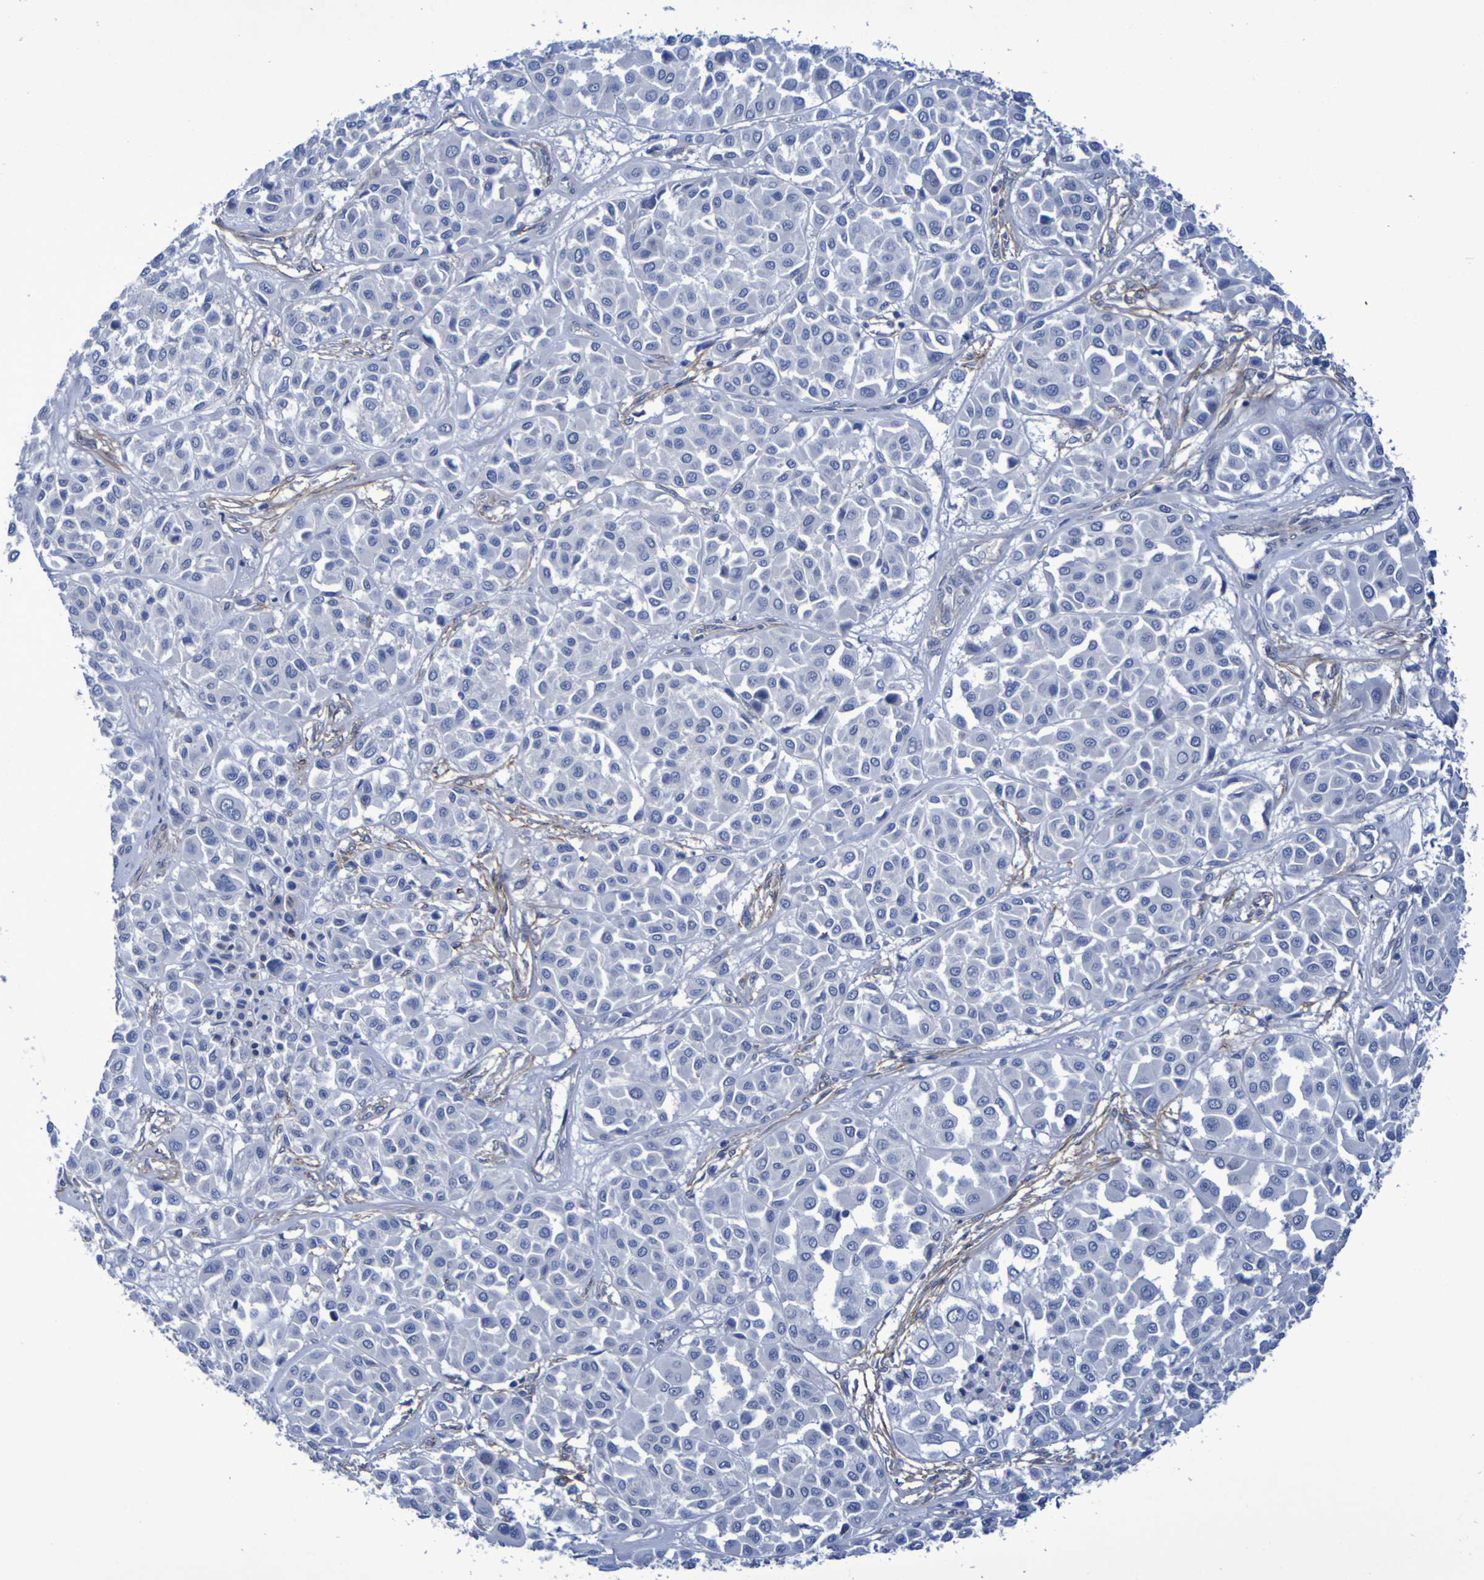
{"staining": {"intensity": "negative", "quantity": "none", "location": "none"}, "tissue": "melanoma", "cell_type": "Tumor cells", "image_type": "cancer", "snomed": [{"axis": "morphology", "description": "Malignant melanoma, Metastatic site"}, {"axis": "topography", "description": "Soft tissue"}], "caption": "Tumor cells show no significant expression in melanoma.", "gene": "LPP", "patient": {"sex": "male", "age": 41}}